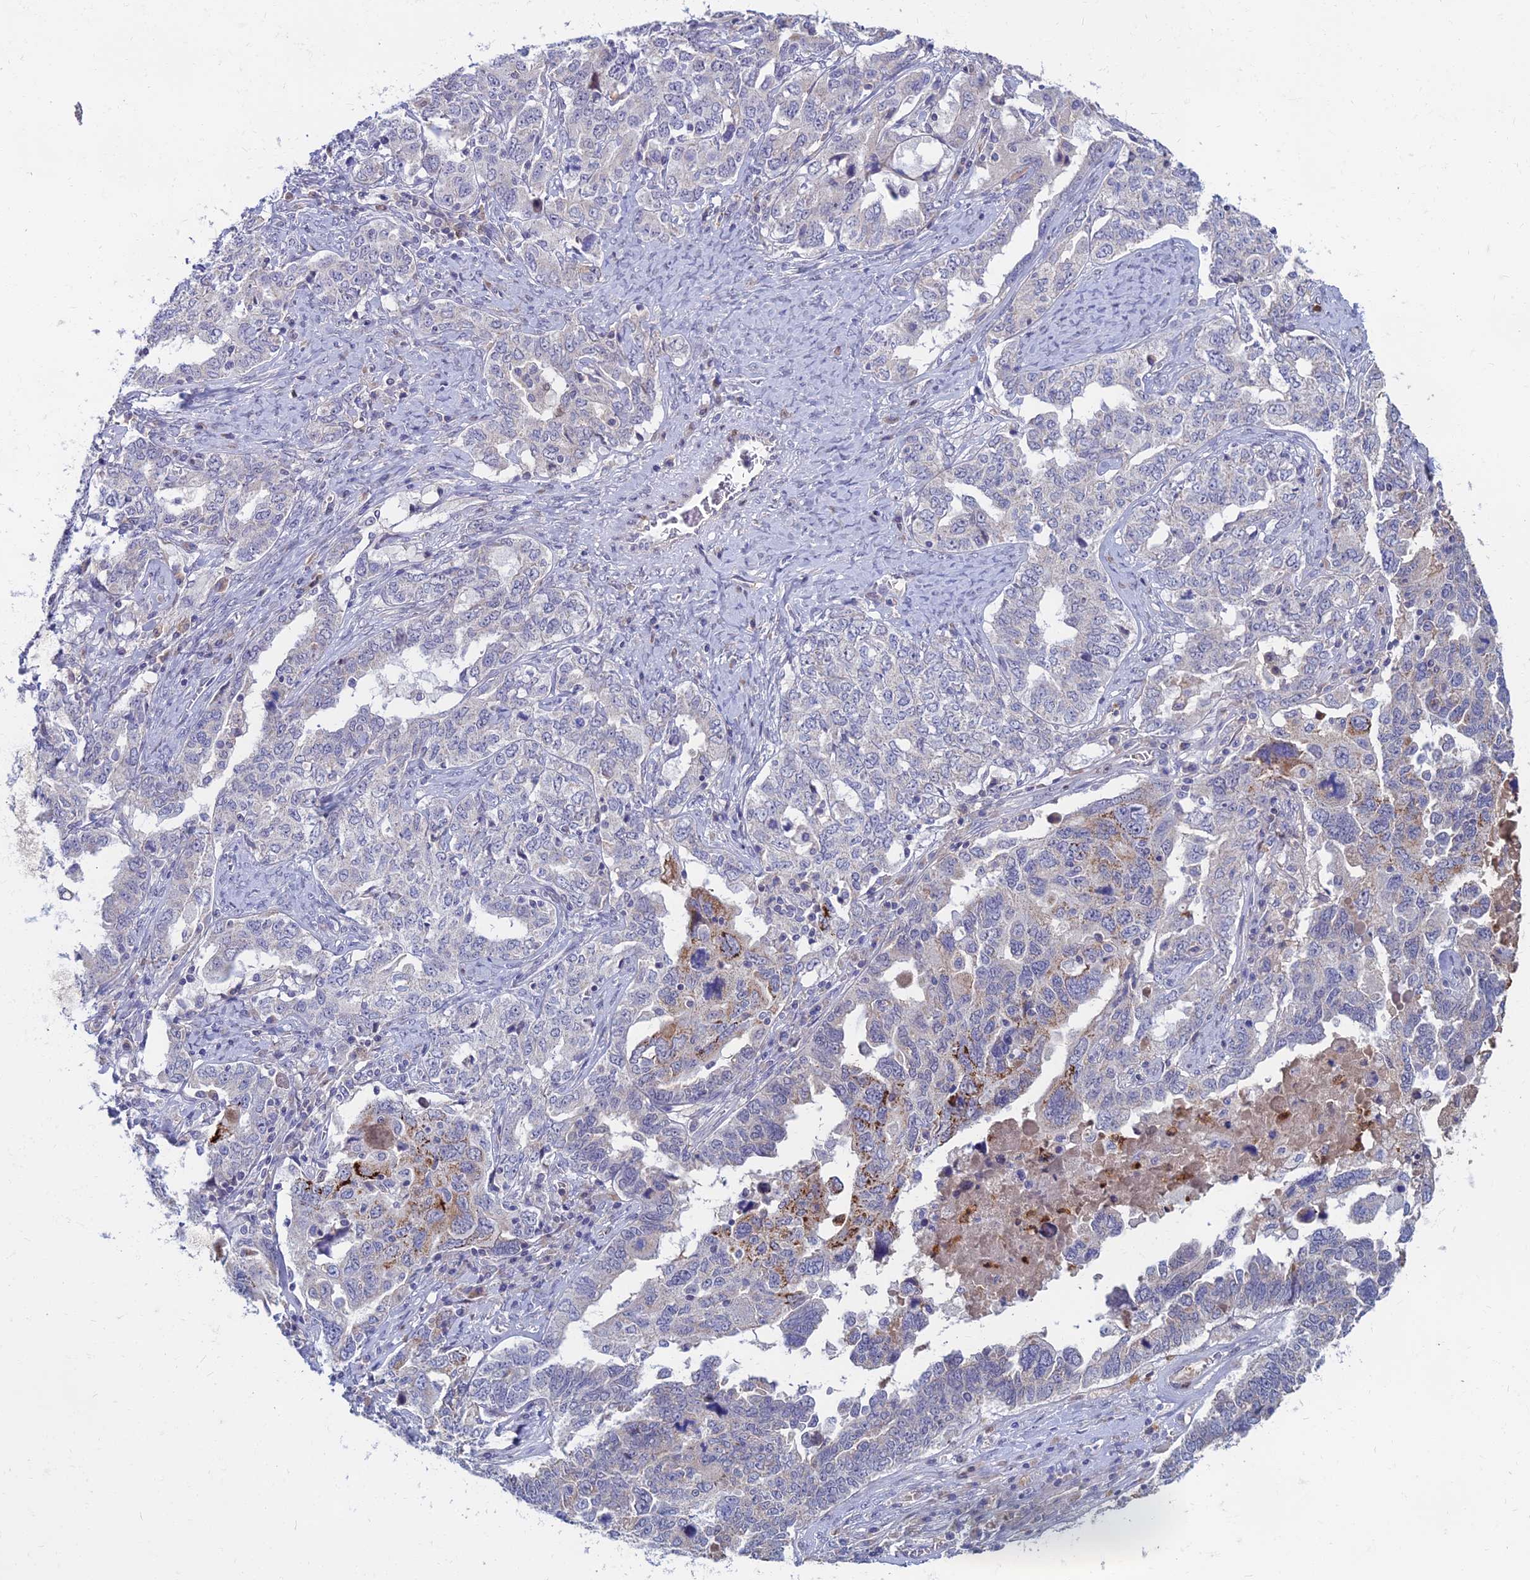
{"staining": {"intensity": "strong", "quantity": "<25%", "location": "cytoplasmic/membranous"}, "tissue": "ovarian cancer", "cell_type": "Tumor cells", "image_type": "cancer", "snomed": [{"axis": "morphology", "description": "Carcinoma, endometroid"}, {"axis": "topography", "description": "Ovary"}], "caption": "Strong cytoplasmic/membranous positivity is seen in about <25% of tumor cells in endometroid carcinoma (ovarian).", "gene": "GOLGA6D", "patient": {"sex": "female", "age": 62}}